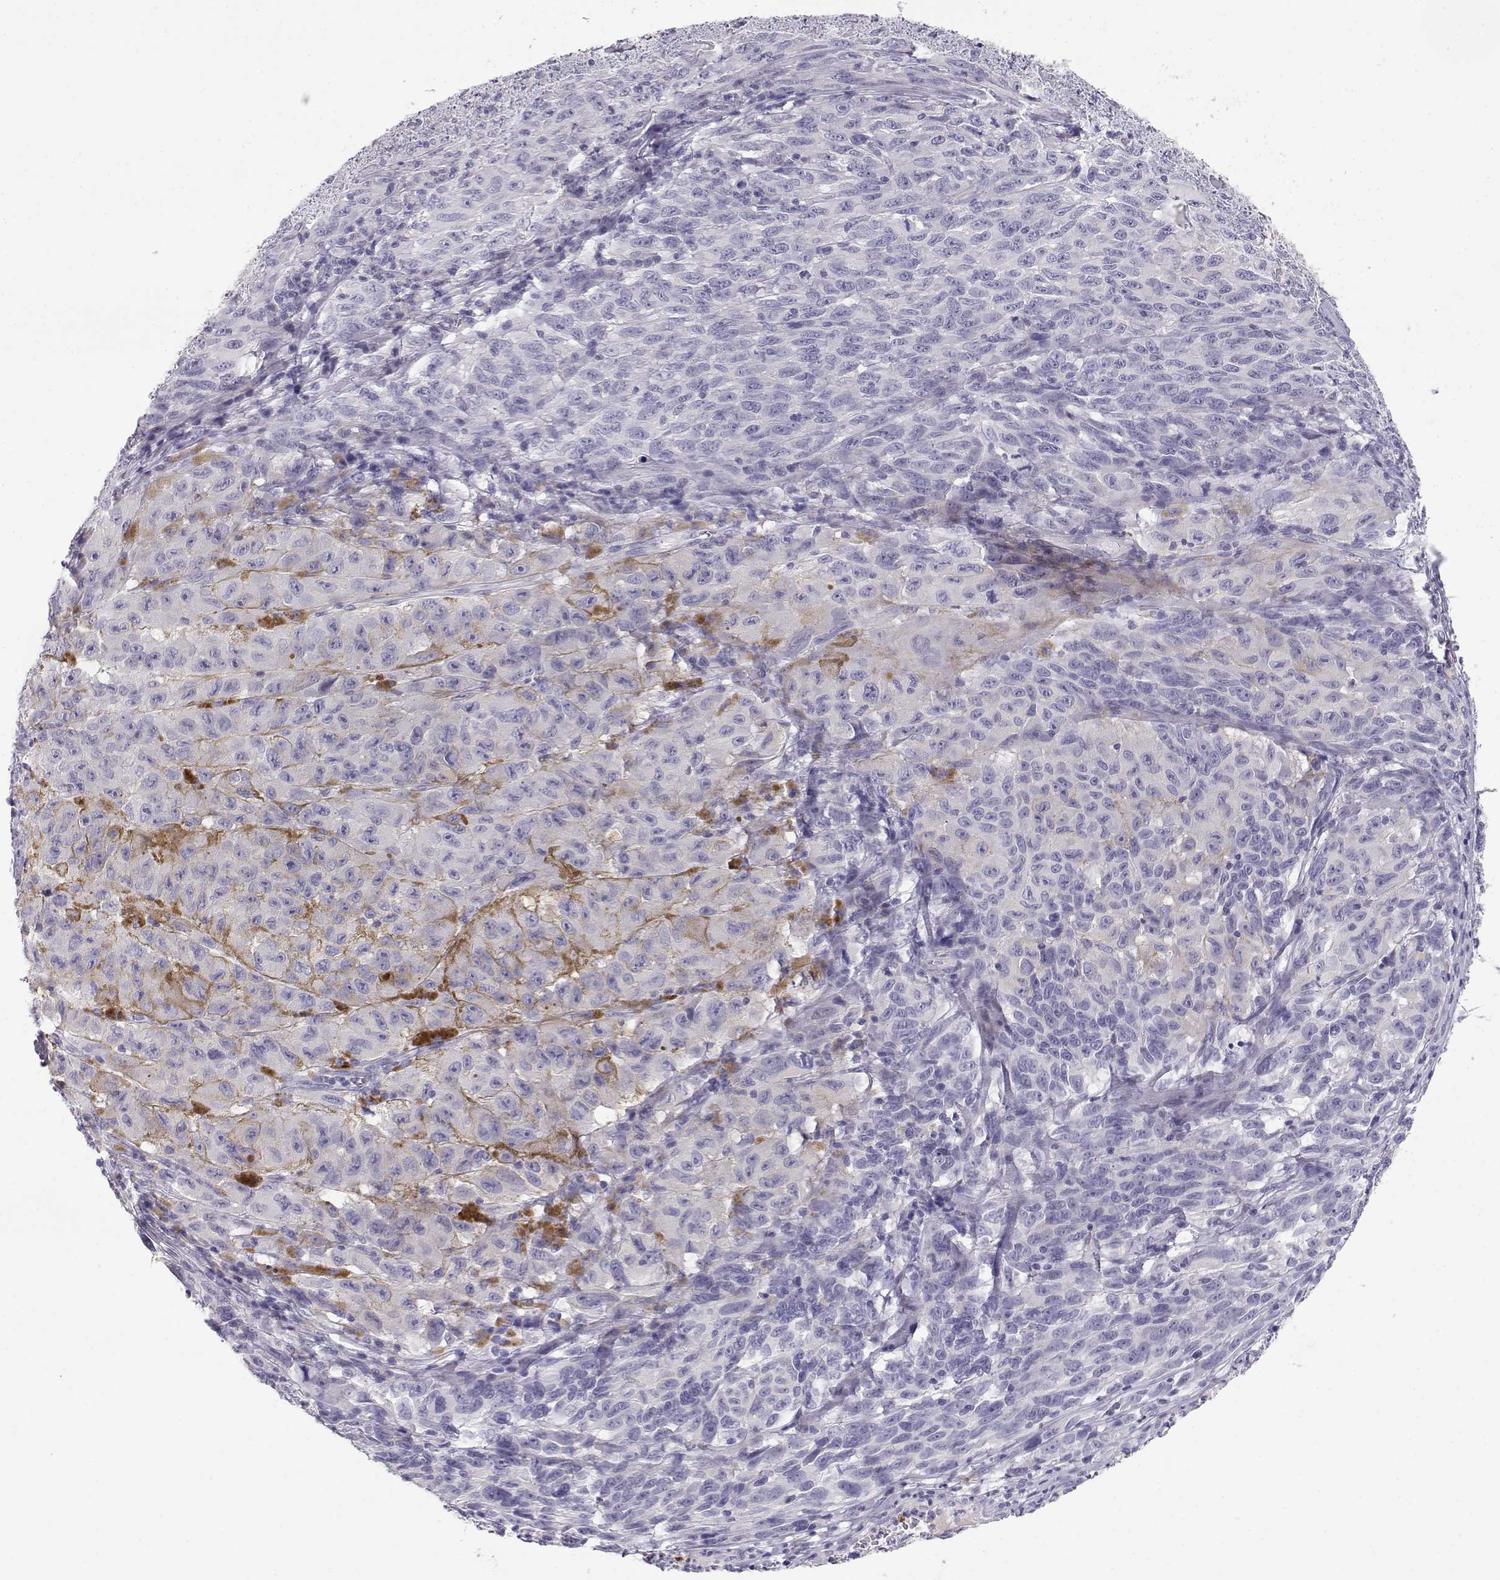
{"staining": {"intensity": "negative", "quantity": "none", "location": "none"}, "tissue": "melanoma", "cell_type": "Tumor cells", "image_type": "cancer", "snomed": [{"axis": "morphology", "description": "Malignant melanoma, NOS"}, {"axis": "topography", "description": "Vulva, labia, clitoris and Bartholin´s gland, NO"}], "caption": "Immunohistochemical staining of malignant melanoma displays no significant expression in tumor cells.", "gene": "CDHR1", "patient": {"sex": "female", "age": 75}}